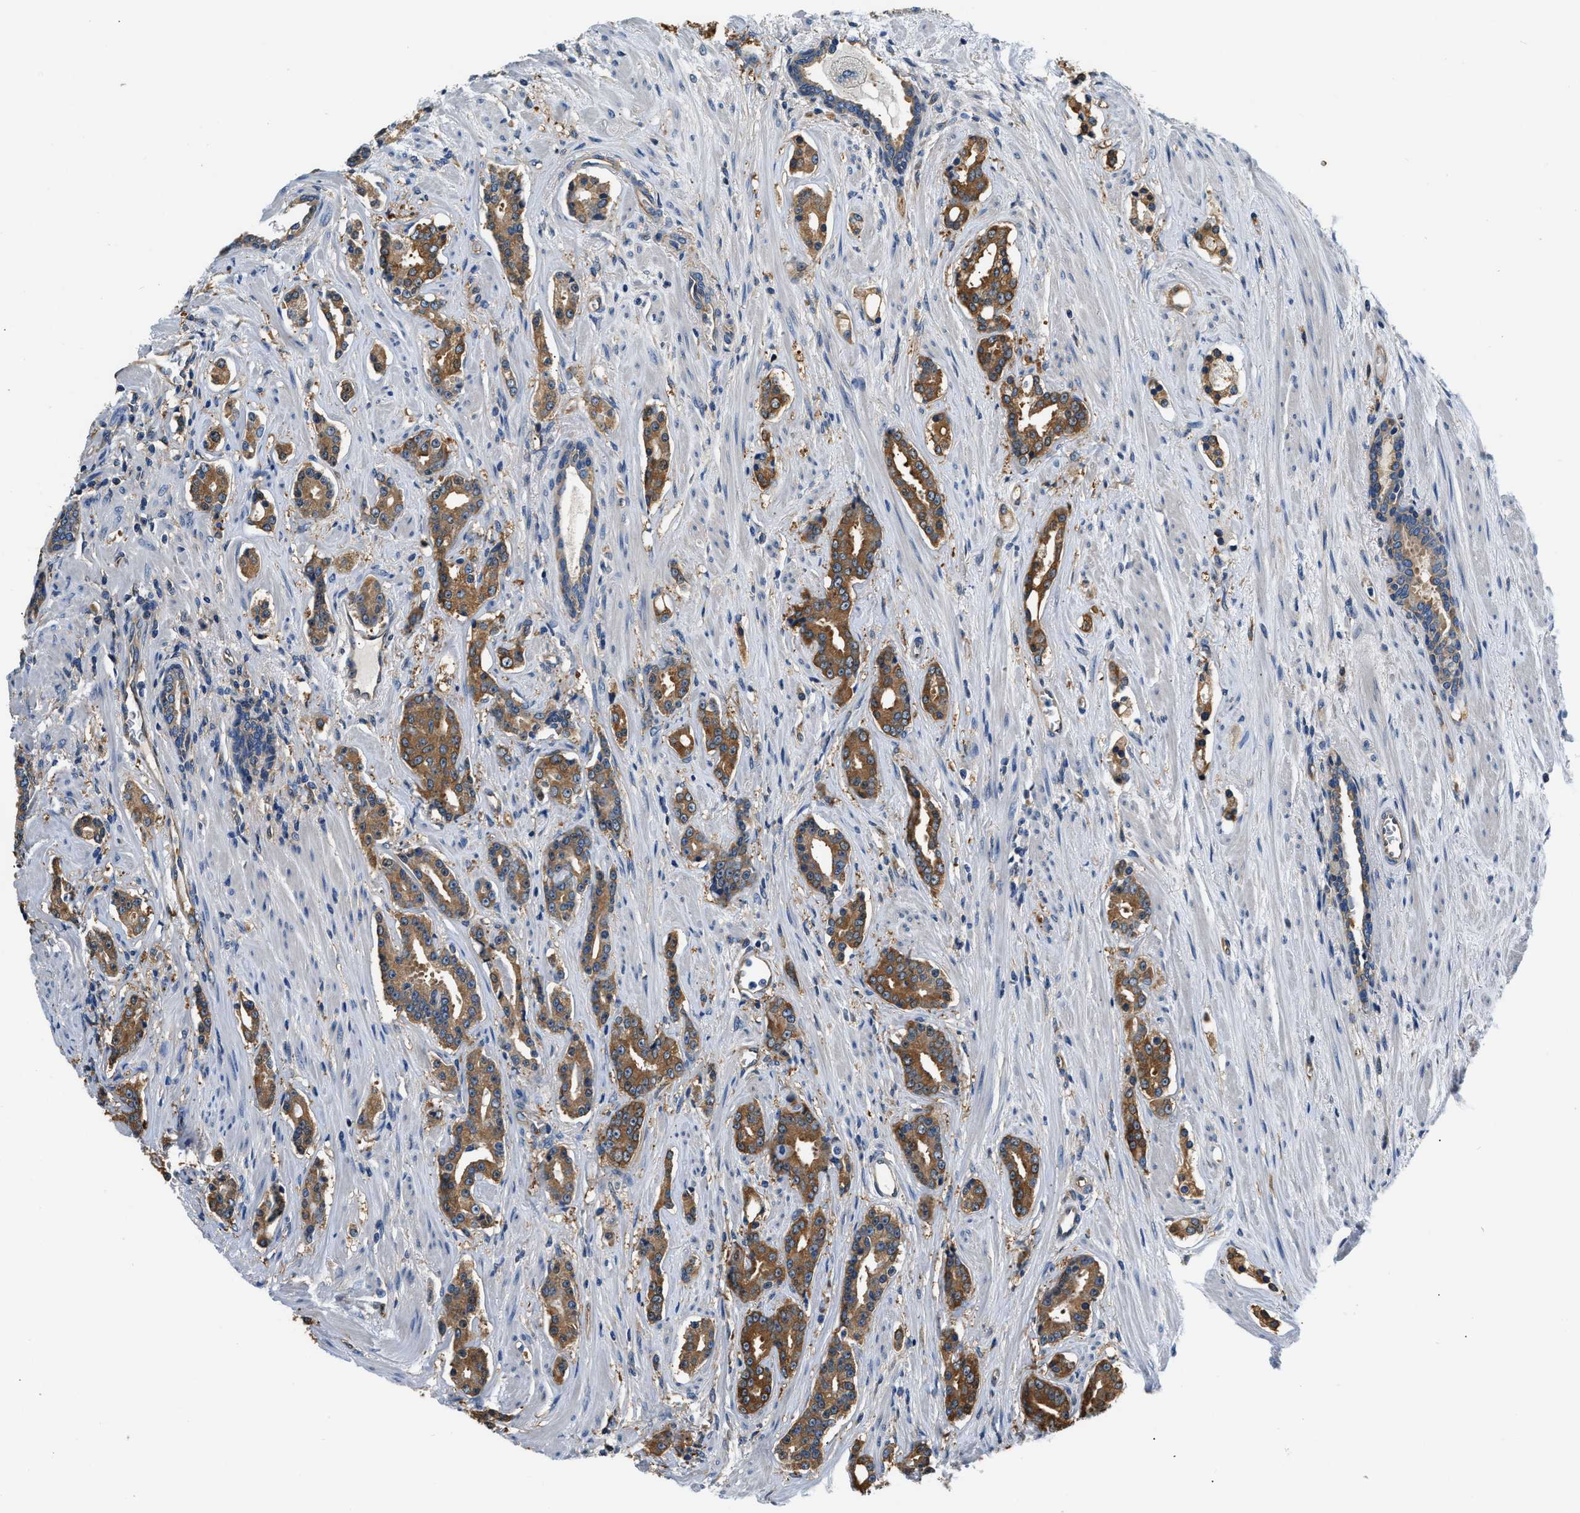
{"staining": {"intensity": "strong", "quantity": ">75%", "location": "cytoplasmic/membranous"}, "tissue": "prostate cancer", "cell_type": "Tumor cells", "image_type": "cancer", "snomed": [{"axis": "morphology", "description": "Adenocarcinoma, High grade"}, {"axis": "topography", "description": "Prostate"}], "caption": "Prostate cancer was stained to show a protein in brown. There is high levels of strong cytoplasmic/membranous staining in approximately >75% of tumor cells.", "gene": "PPP2R1B", "patient": {"sex": "male", "age": 71}}